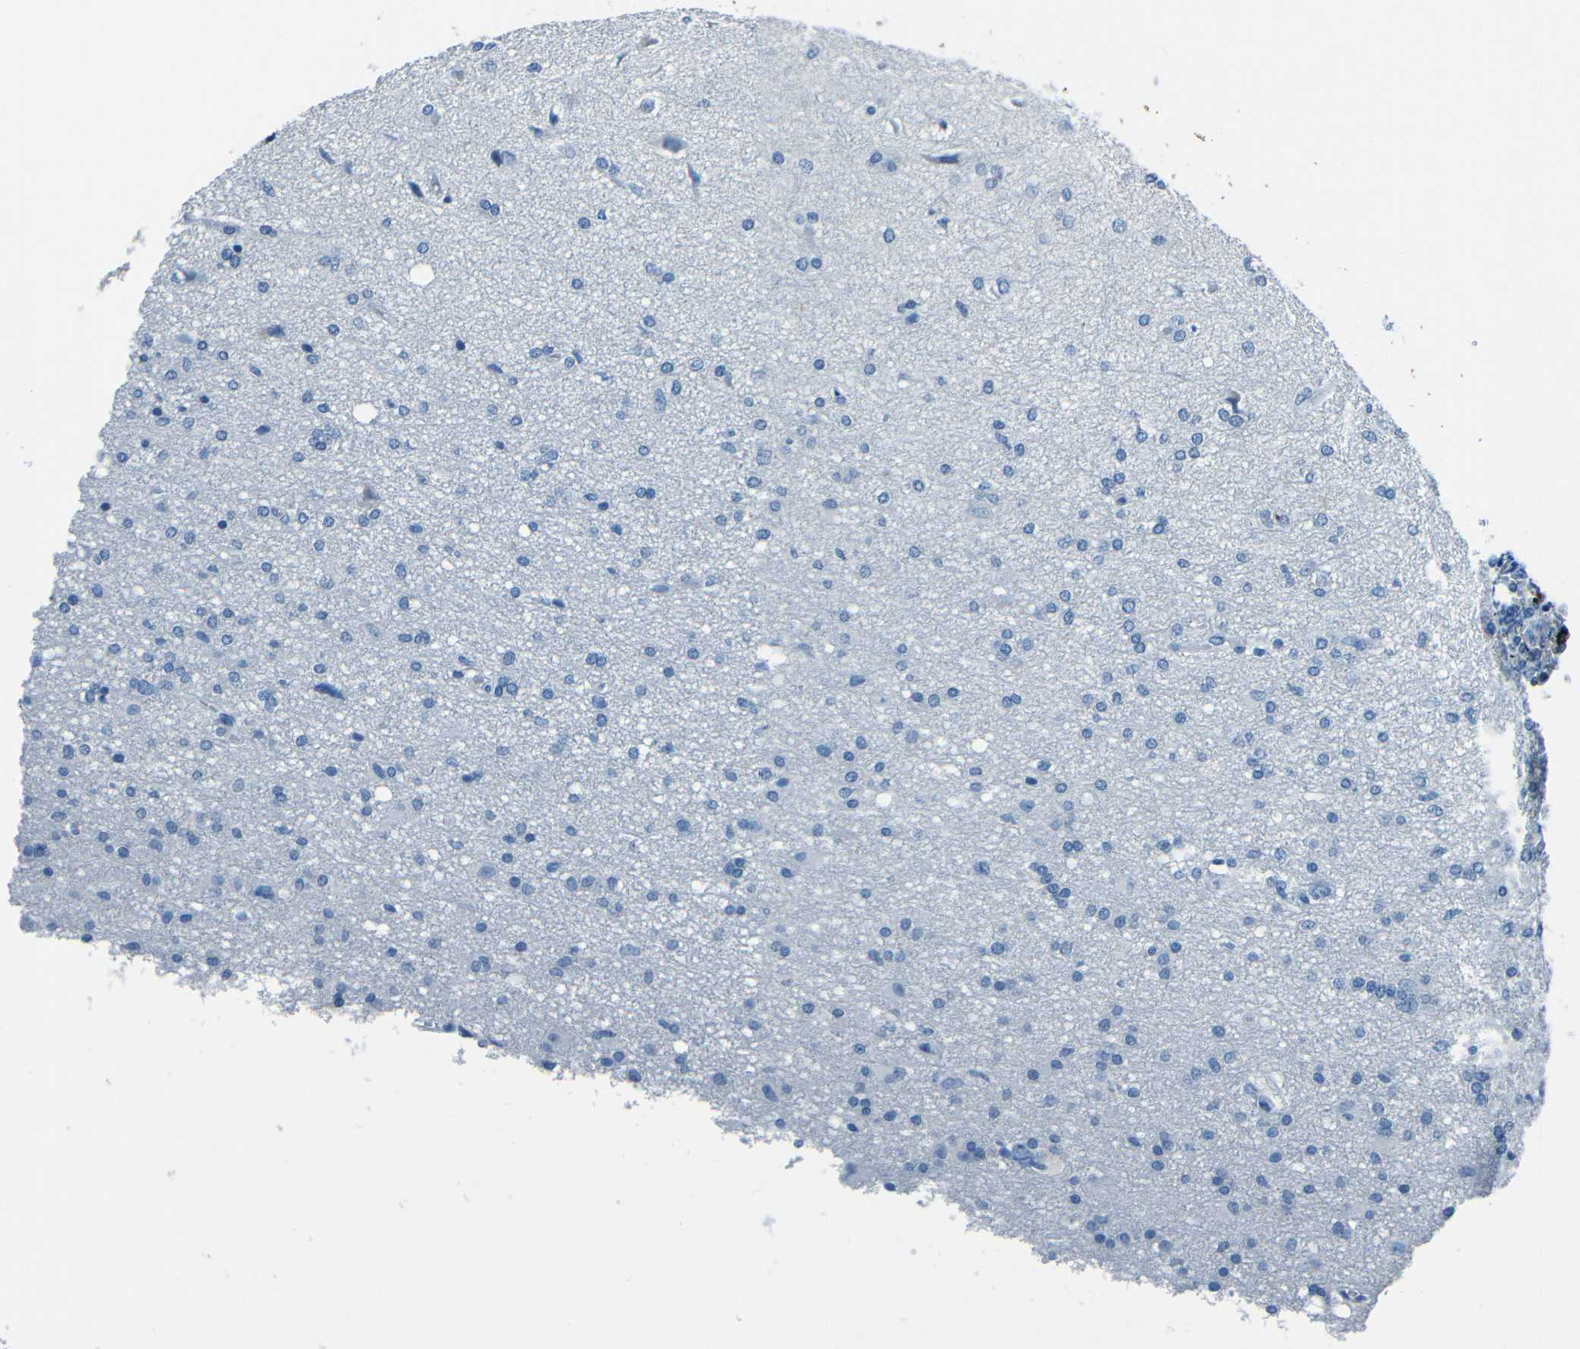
{"staining": {"intensity": "negative", "quantity": "none", "location": "none"}, "tissue": "glioma", "cell_type": "Tumor cells", "image_type": "cancer", "snomed": [{"axis": "morphology", "description": "Glioma, malignant, High grade"}, {"axis": "topography", "description": "Brain"}], "caption": "High-grade glioma (malignant) was stained to show a protein in brown. There is no significant expression in tumor cells.", "gene": "FBN2", "patient": {"sex": "female", "age": 59}}